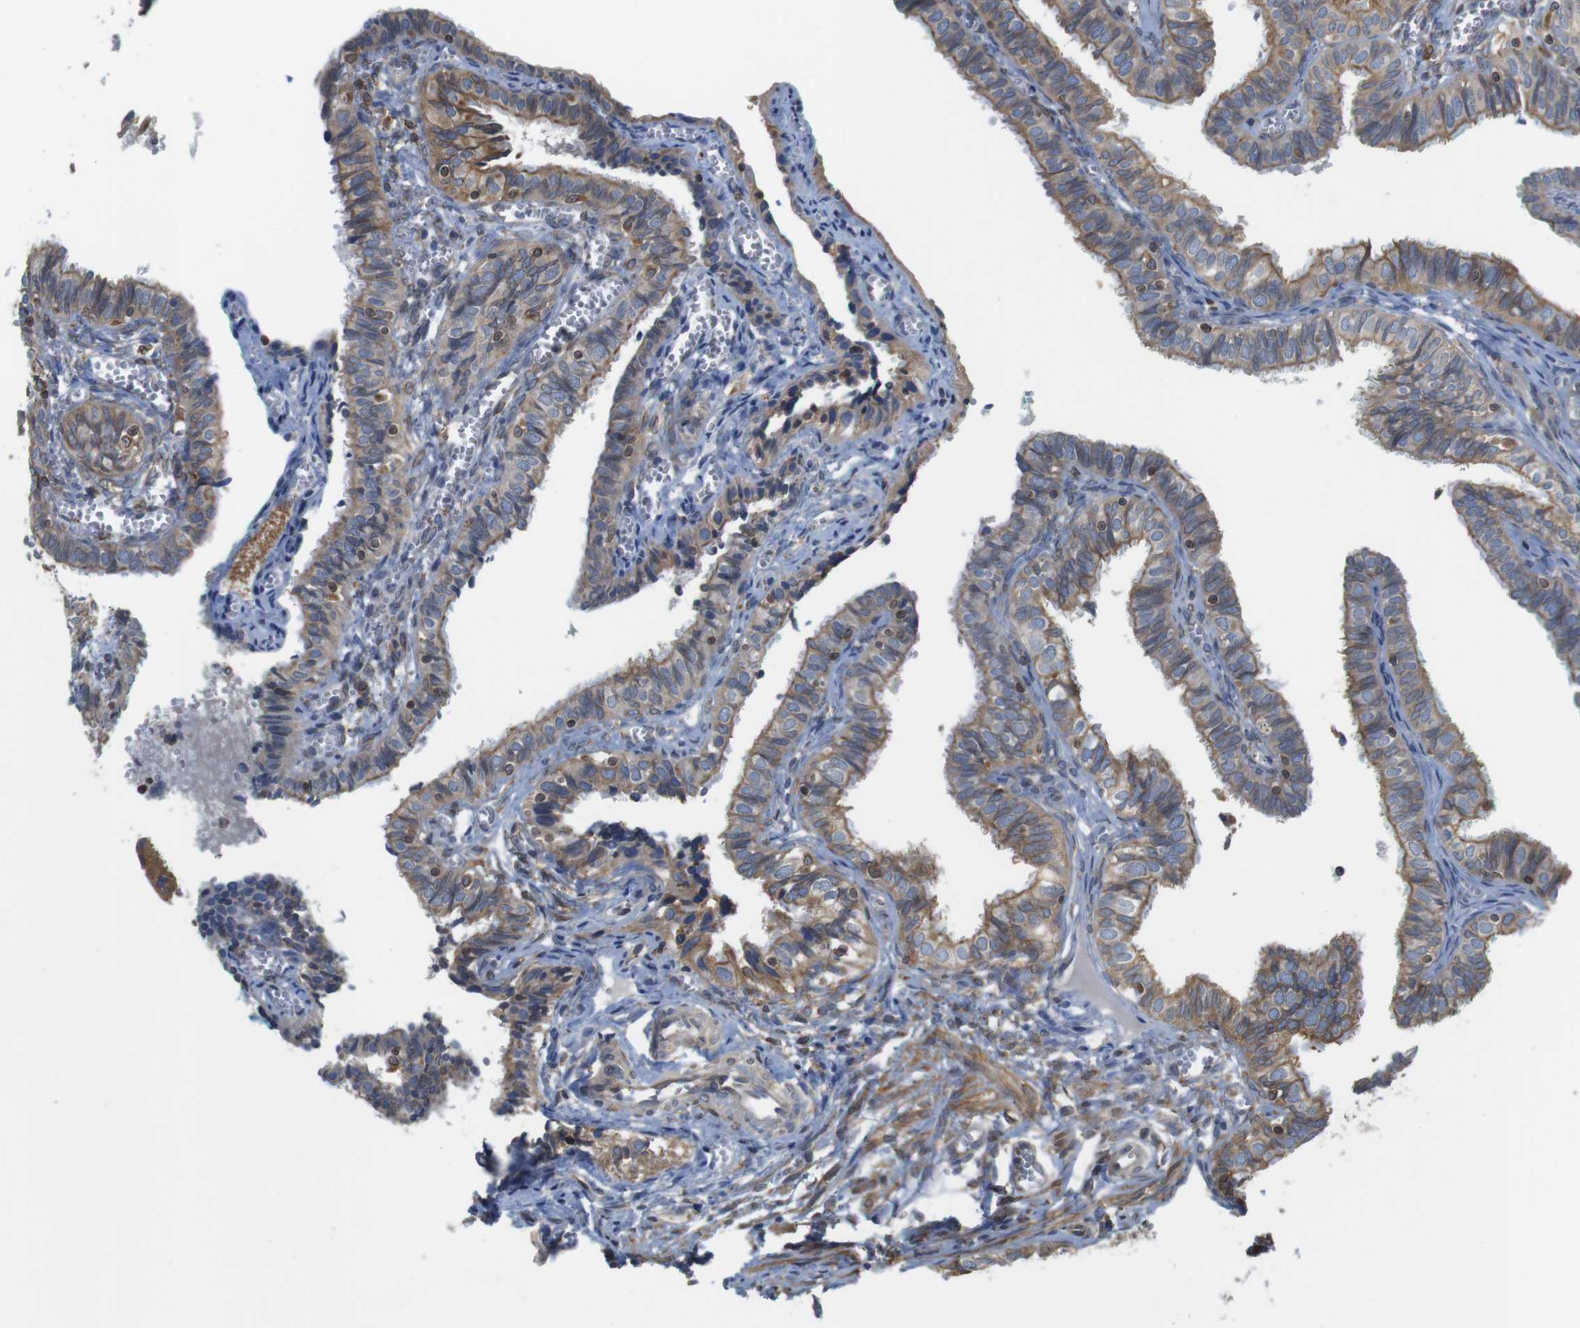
{"staining": {"intensity": "moderate", "quantity": ">75%", "location": "cytoplasmic/membranous"}, "tissue": "fallopian tube", "cell_type": "Glandular cells", "image_type": "normal", "snomed": [{"axis": "morphology", "description": "Normal tissue, NOS"}, {"axis": "topography", "description": "Fallopian tube"}], "caption": "The photomicrograph demonstrates staining of normal fallopian tube, revealing moderate cytoplasmic/membranous protein expression (brown color) within glandular cells.", "gene": "ARL6IP5", "patient": {"sex": "female", "age": 46}}